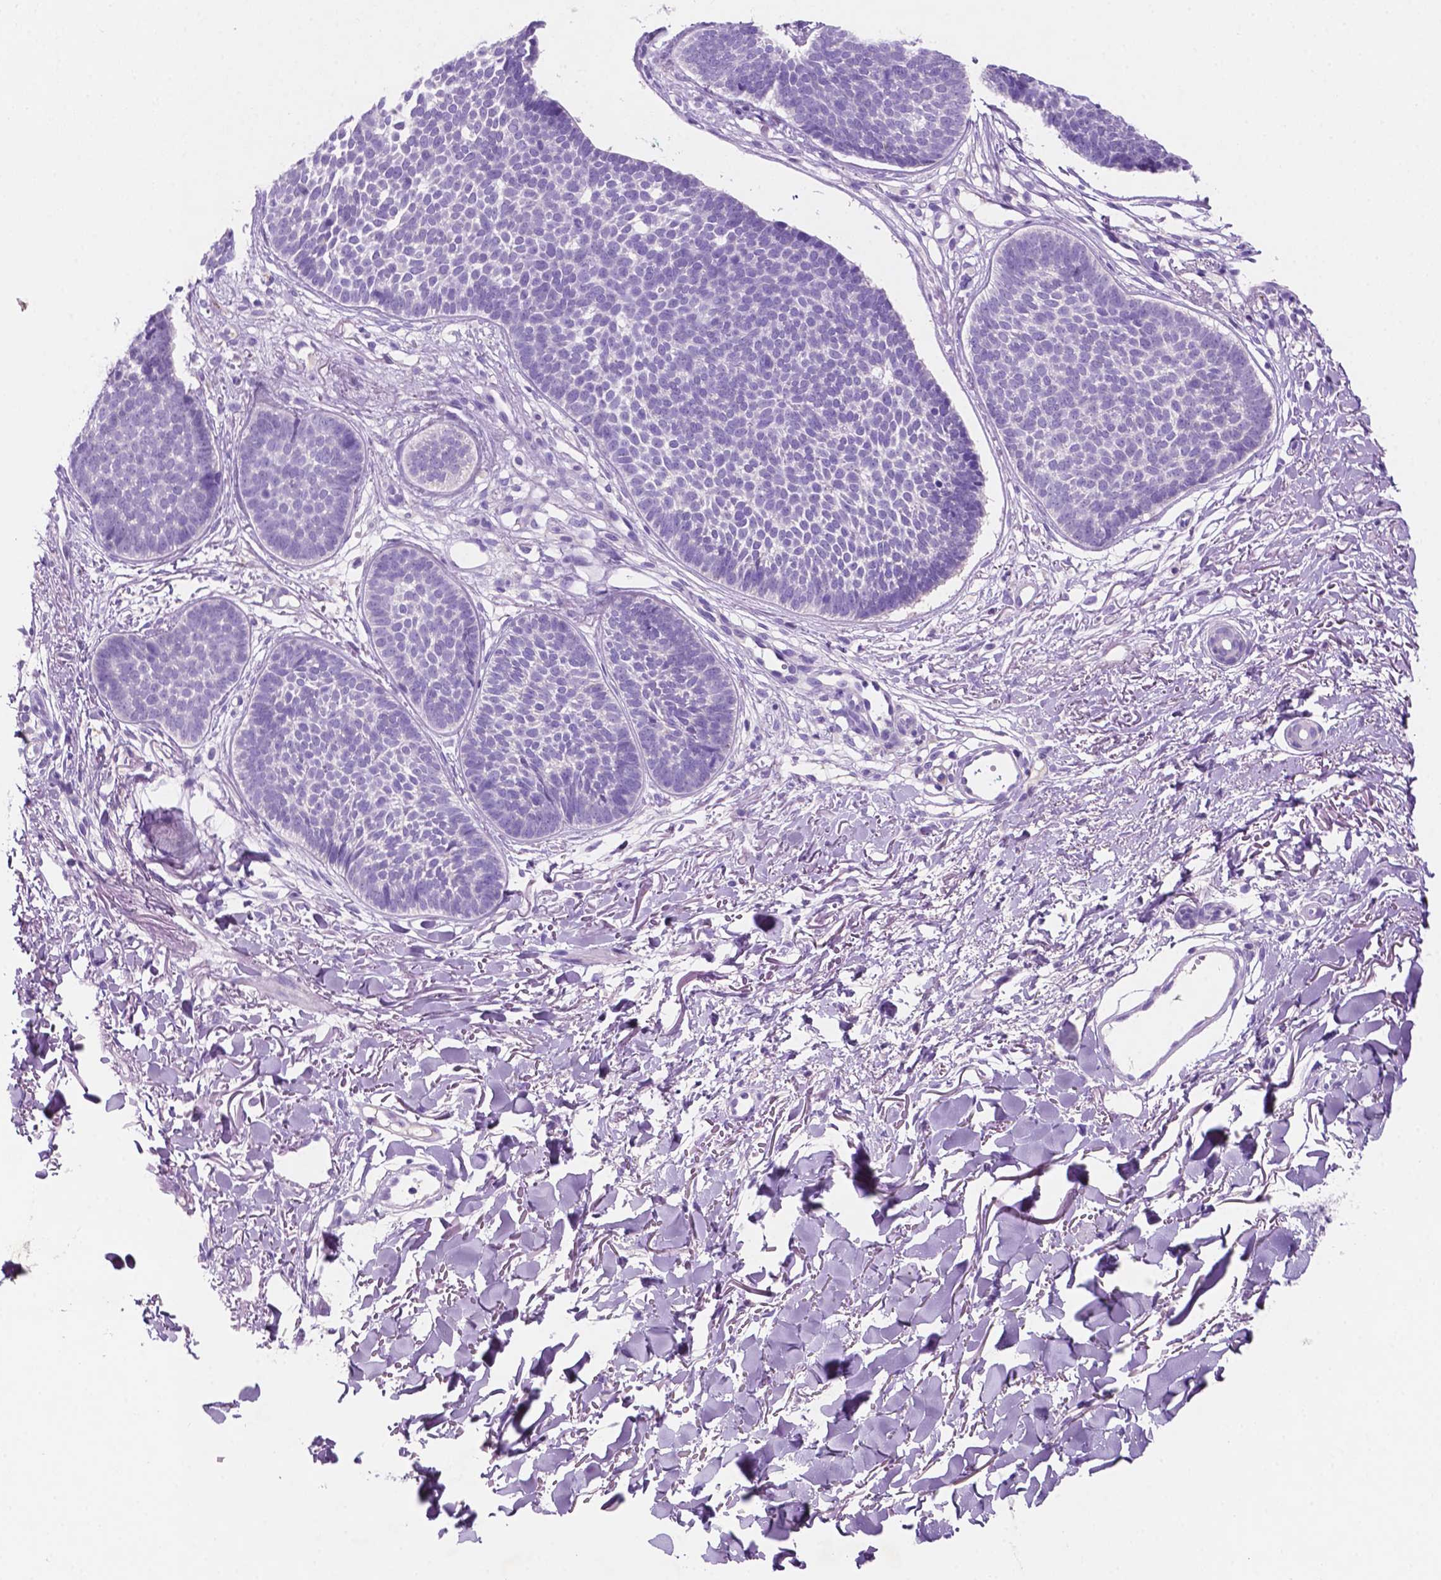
{"staining": {"intensity": "negative", "quantity": "none", "location": "none"}, "tissue": "skin cancer", "cell_type": "Tumor cells", "image_type": "cancer", "snomed": [{"axis": "morphology", "description": "Basal cell carcinoma"}, {"axis": "topography", "description": "Skin"}, {"axis": "topography", "description": "Skin of neck"}, {"axis": "topography", "description": "Skin of shoulder"}, {"axis": "topography", "description": "Skin of back"}], "caption": "Immunohistochemical staining of basal cell carcinoma (skin) shows no significant expression in tumor cells.", "gene": "POU4F1", "patient": {"sex": "male", "age": 80}}